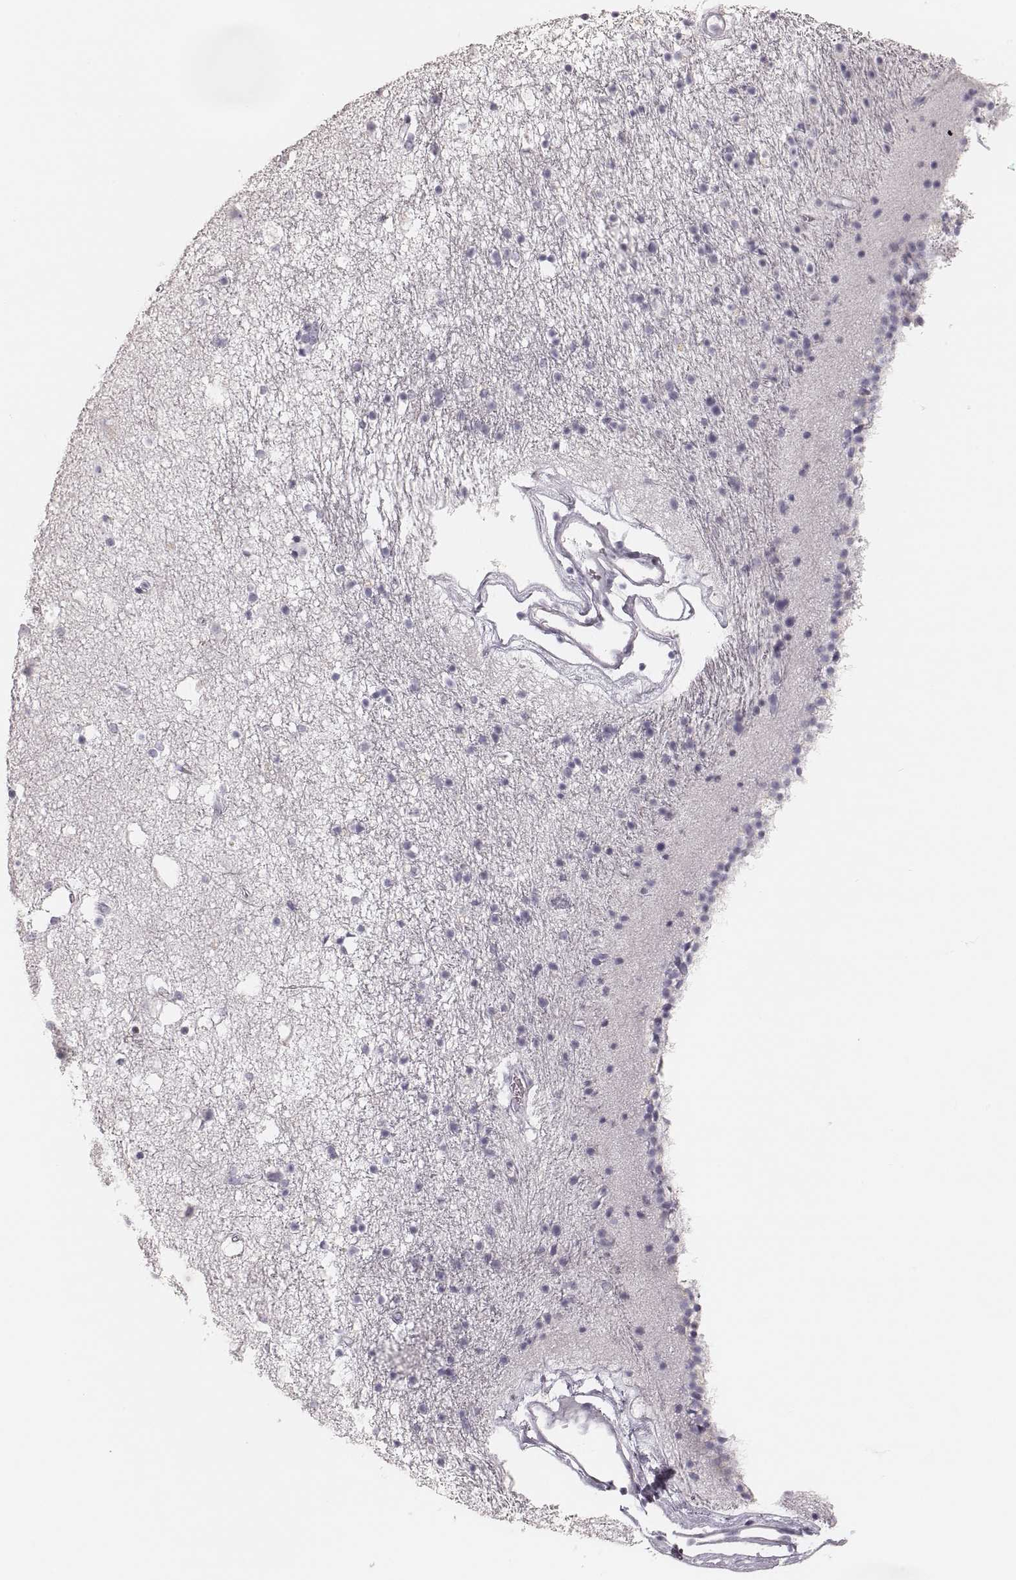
{"staining": {"intensity": "negative", "quantity": "none", "location": "none"}, "tissue": "caudate", "cell_type": "Glial cells", "image_type": "normal", "snomed": [{"axis": "morphology", "description": "Normal tissue, NOS"}, {"axis": "topography", "description": "Lateral ventricle wall"}], "caption": "This image is of benign caudate stained with immunohistochemistry (IHC) to label a protein in brown with the nuclei are counter-stained blue. There is no staining in glial cells.", "gene": "ELANE", "patient": {"sex": "female", "age": 71}}